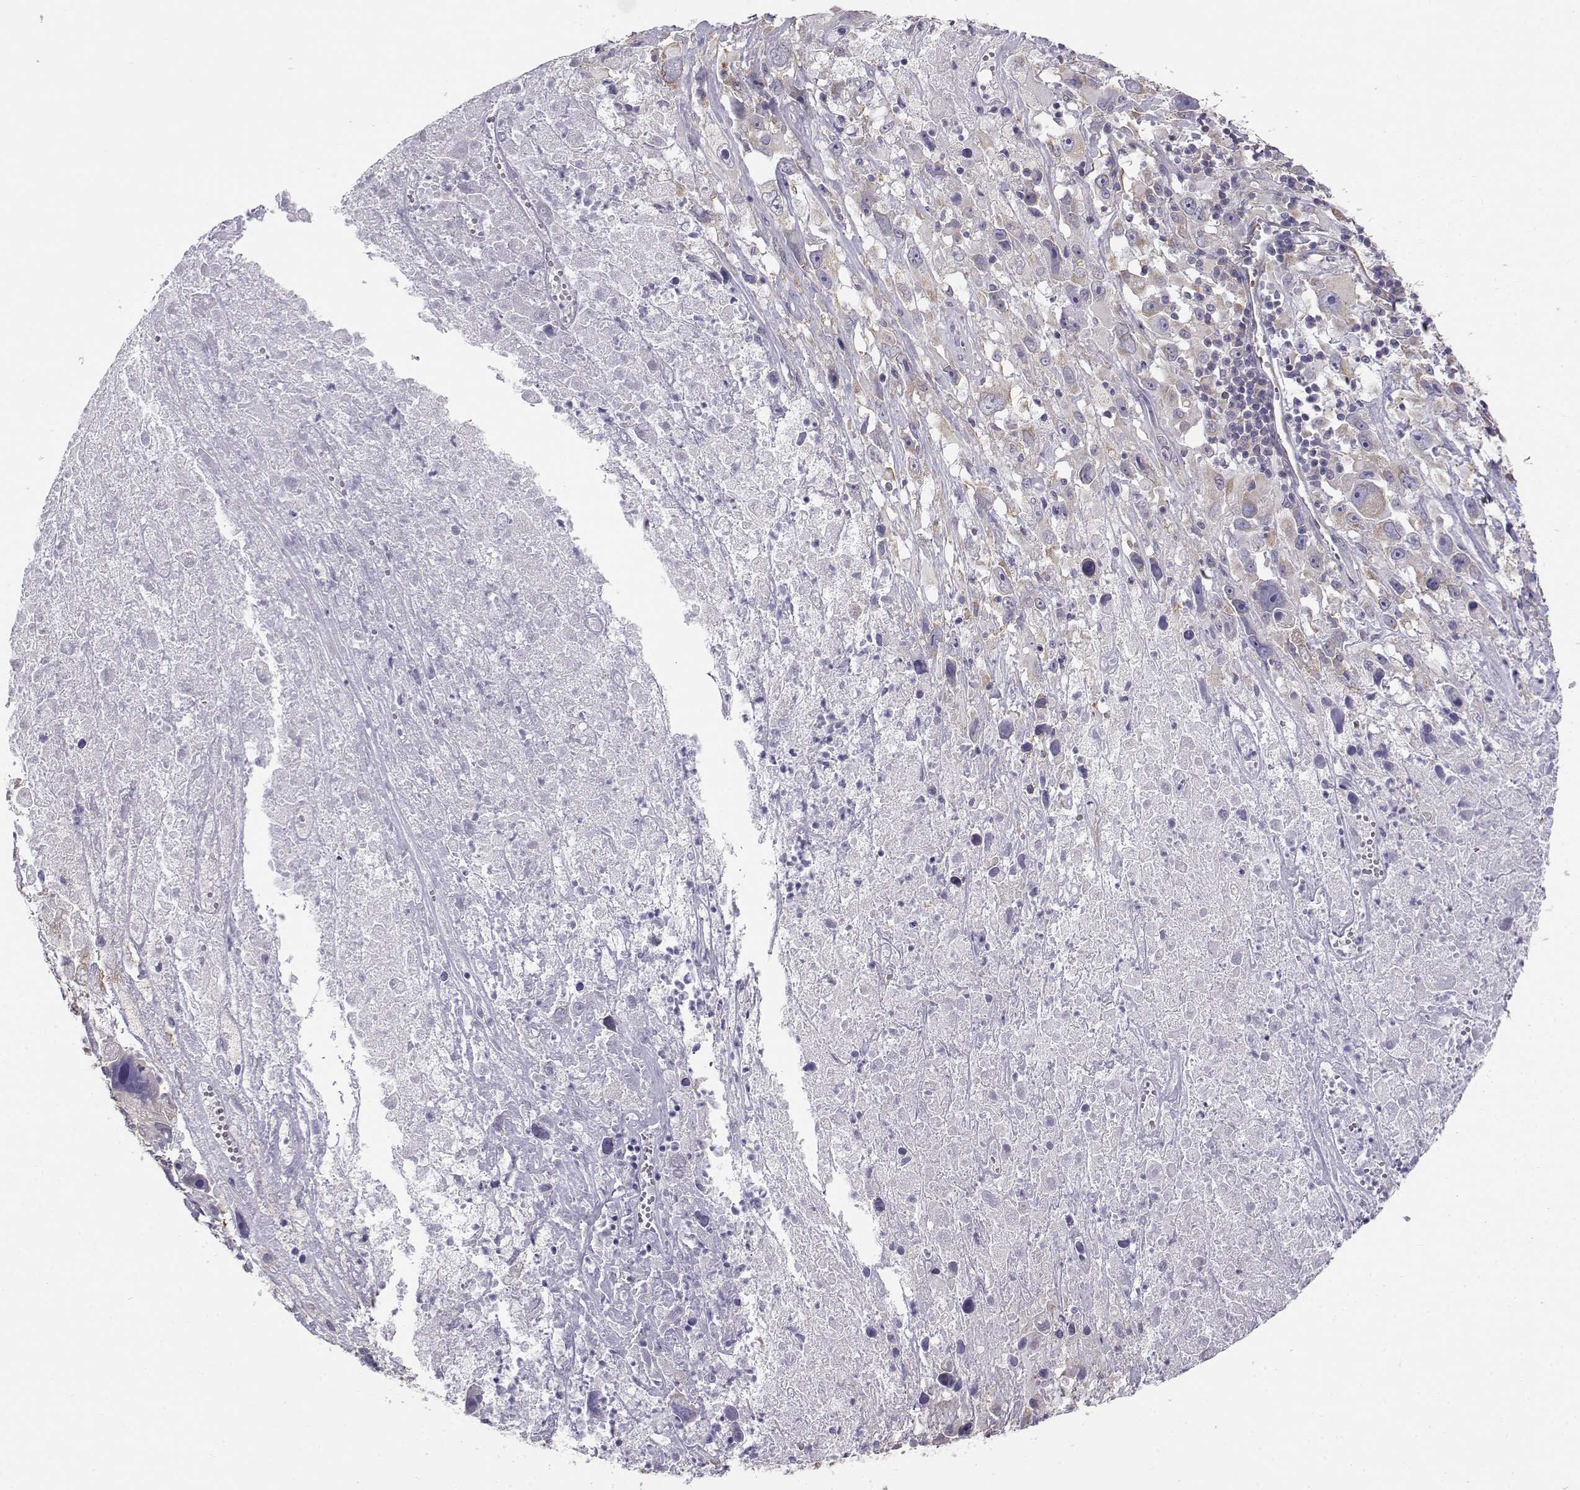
{"staining": {"intensity": "weak", "quantity": "<25%", "location": "cytoplasmic/membranous"}, "tissue": "melanoma", "cell_type": "Tumor cells", "image_type": "cancer", "snomed": [{"axis": "morphology", "description": "Malignant melanoma, Metastatic site"}, {"axis": "topography", "description": "Lymph node"}], "caption": "DAB (3,3'-diaminobenzidine) immunohistochemical staining of human melanoma reveals no significant expression in tumor cells.", "gene": "BEND6", "patient": {"sex": "male", "age": 50}}